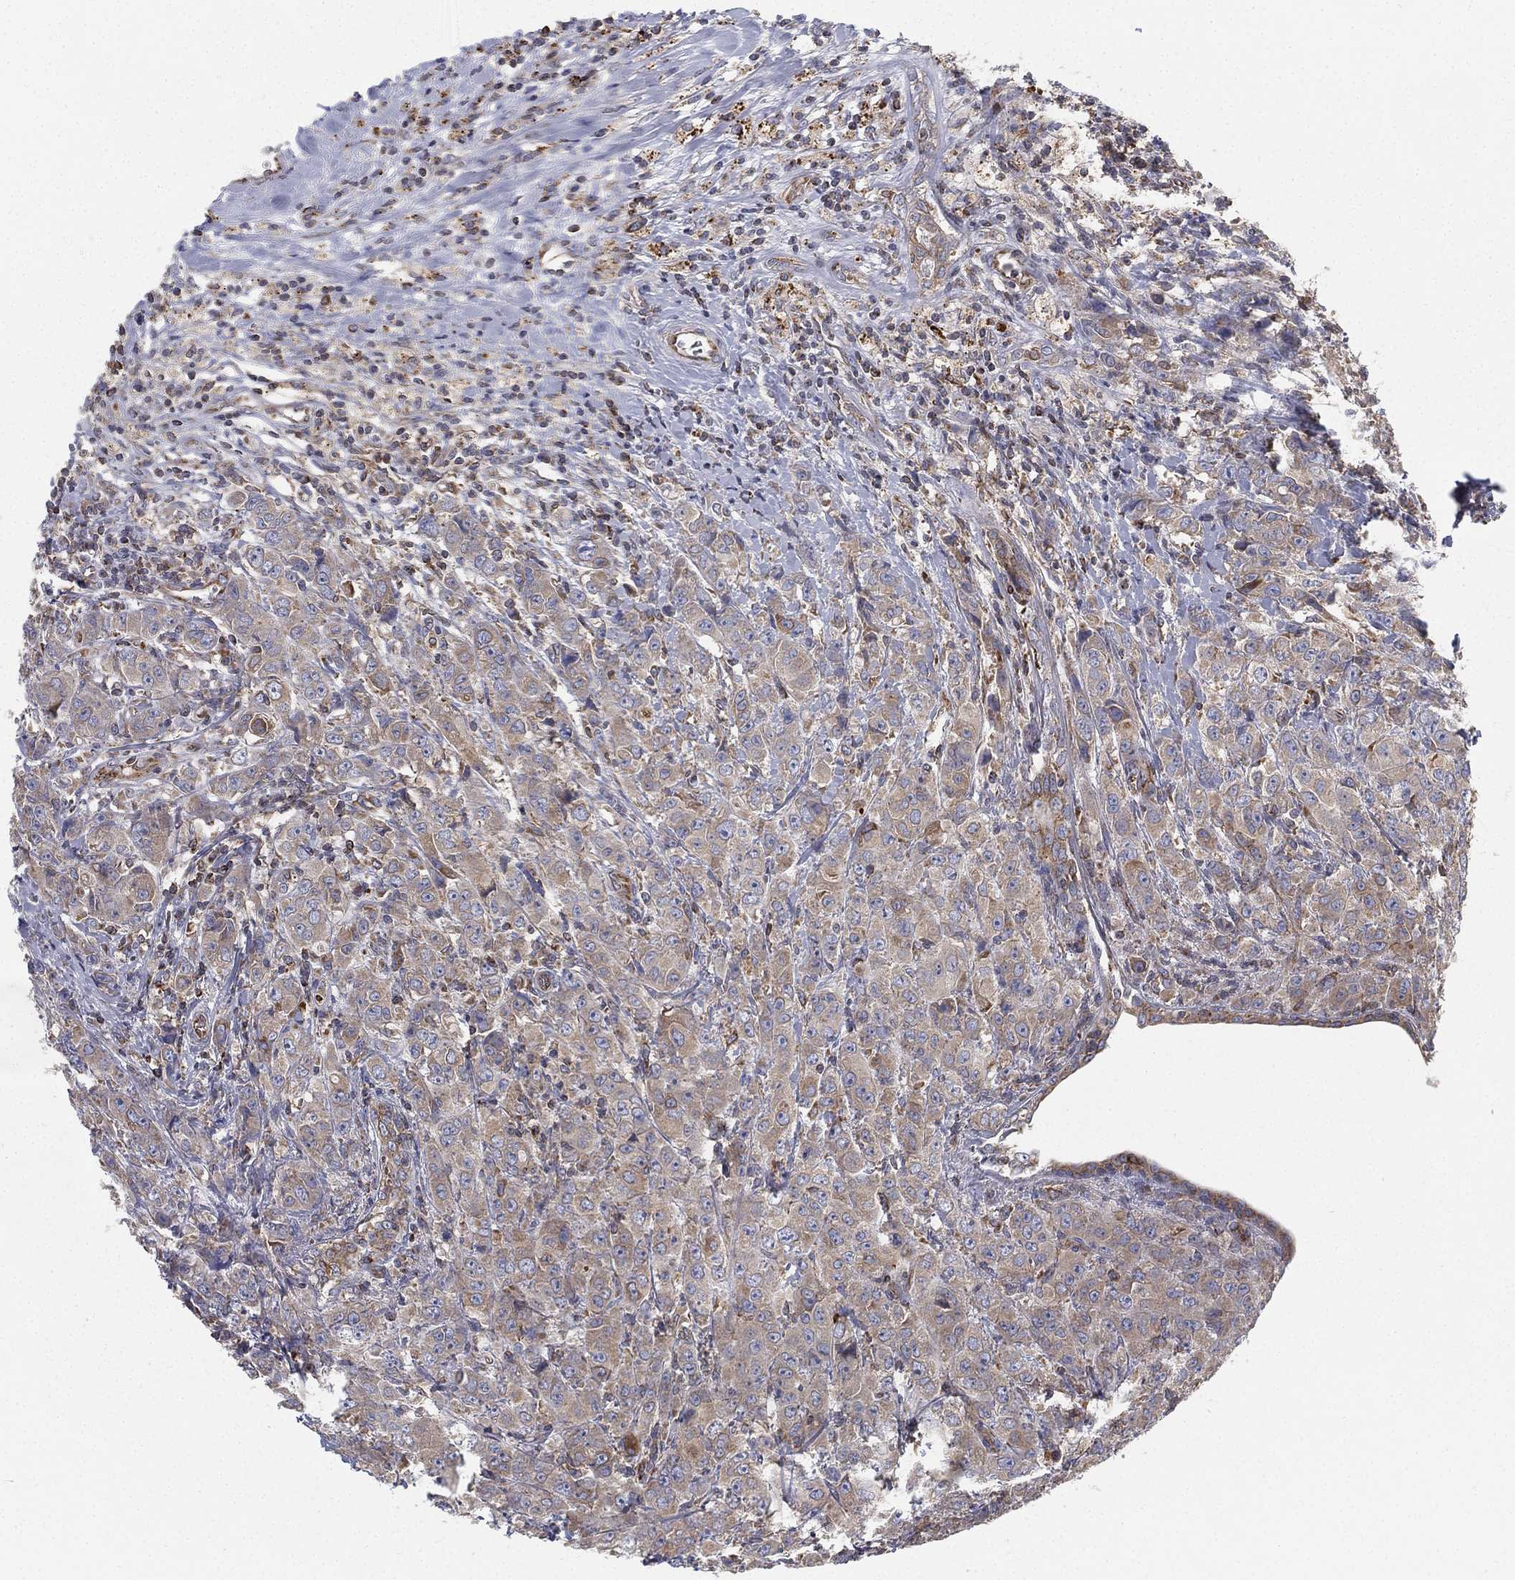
{"staining": {"intensity": "weak", "quantity": "25%-75%", "location": "cytoplasmic/membranous"}, "tissue": "breast cancer", "cell_type": "Tumor cells", "image_type": "cancer", "snomed": [{"axis": "morphology", "description": "Duct carcinoma"}, {"axis": "topography", "description": "Breast"}], "caption": "Brown immunohistochemical staining in breast cancer (invasive ductal carcinoma) shows weak cytoplasmic/membranous staining in approximately 25%-75% of tumor cells. (Stains: DAB in brown, nuclei in blue, Microscopy: brightfield microscopy at high magnification).", "gene": "CYB5B", "patient": {"sex": "female", "age": 43}}